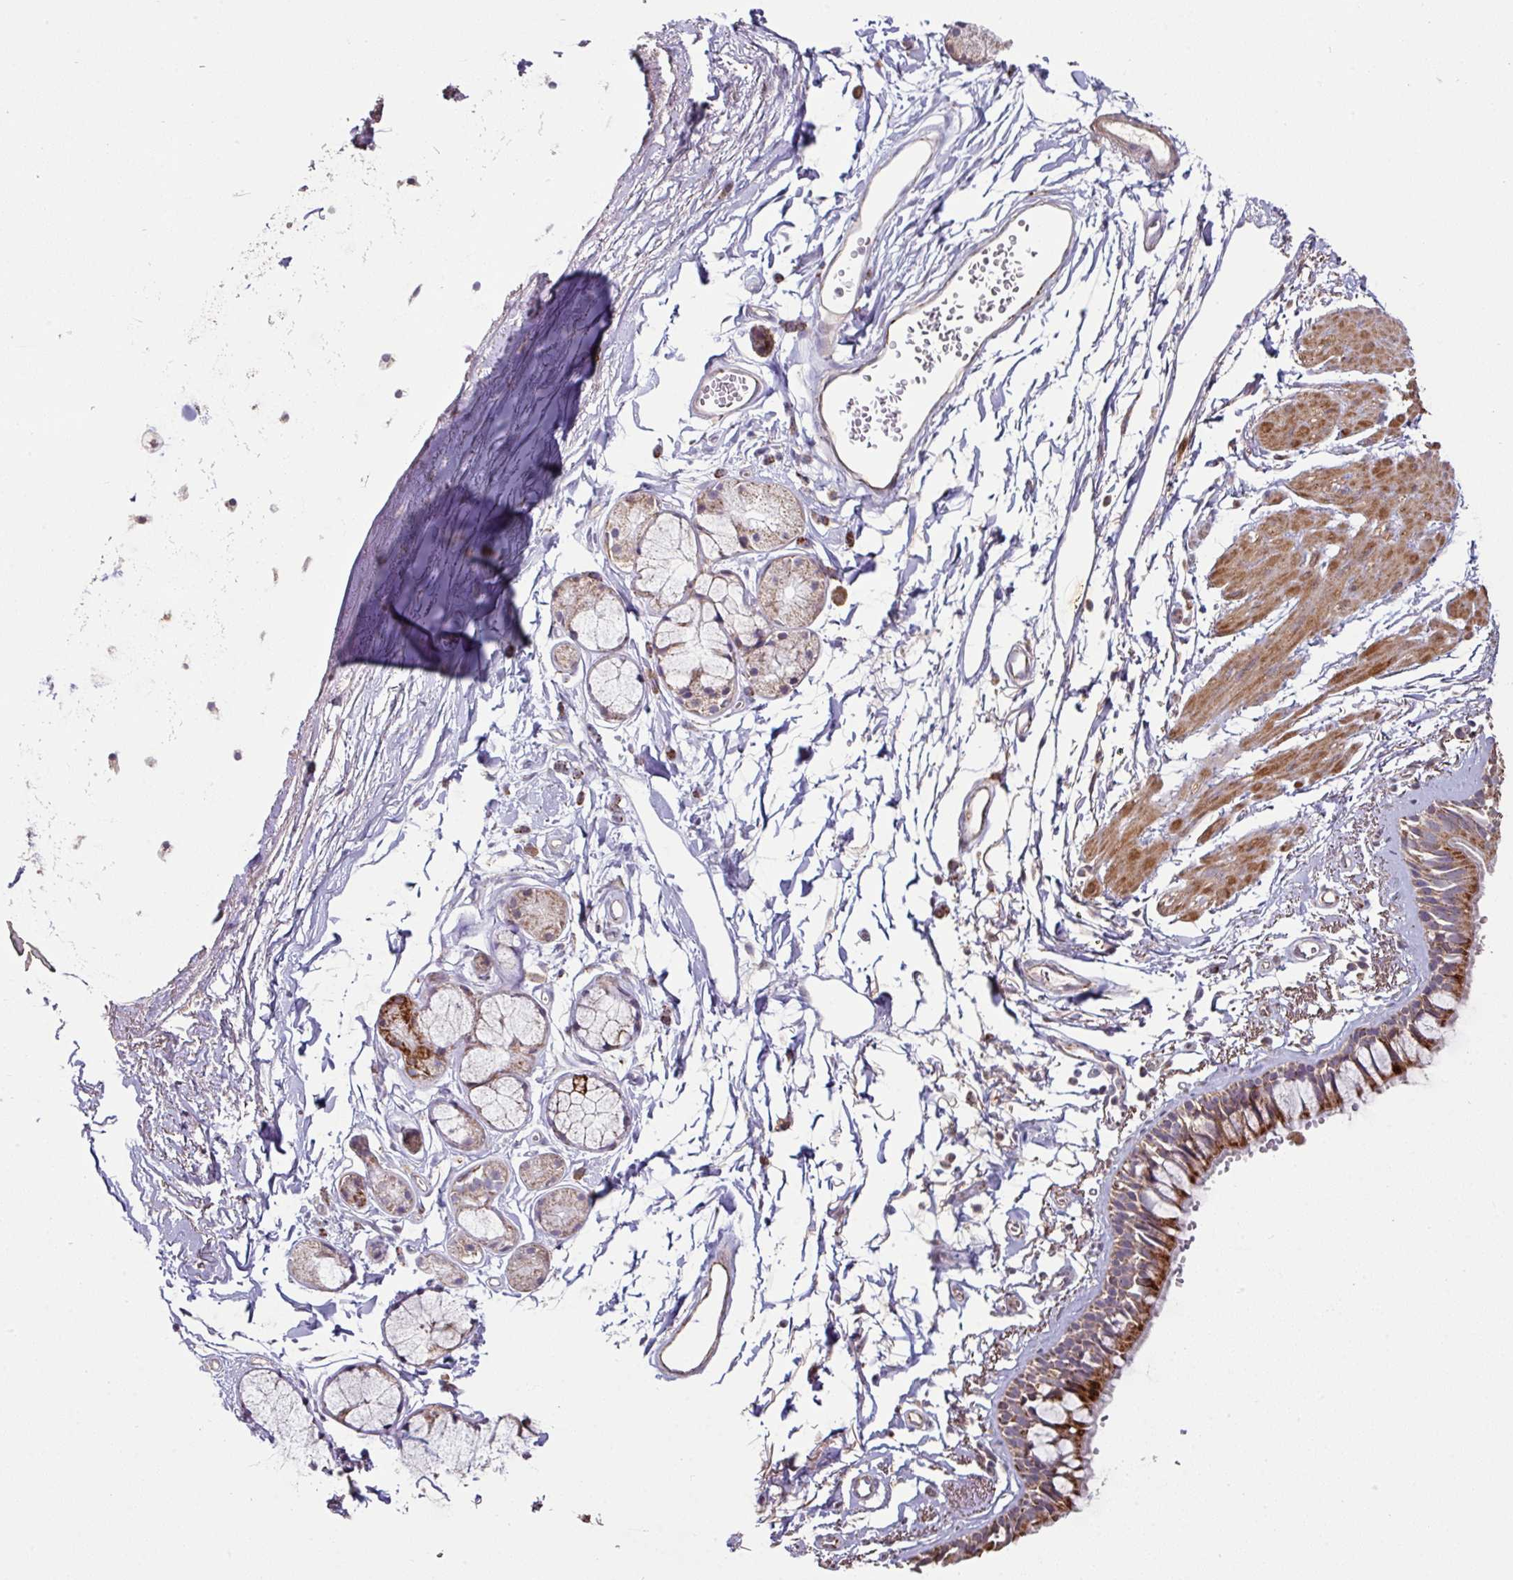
{"staining": {"intensity": "strong", "quantity": "25%-75%", "location": "cytoplasmic/membranous"}, "tissue": "bronchus", "cell_type": "Respiratory epithelial cells", "image_type": "normal", "snomed": [{"axis": "morphology", "description": "Normal tissue, NOS"}, {"axis": "topography", "description": "Cartilage tissue"}, {"axis": "topography", "description": "Bronchus"}, {"axis": "topography", "description": "Peripheral nerve tissue"}], "caption": "An image of bronchus stained for a protein displays strong cytoplasmic/membranous brown staining in respiratory epithelial cells. The protein is shown in brown color, while the nuclei are stained blue.", "gene": "OR2D3", "patient": {"sex": "female", "age": 59}}